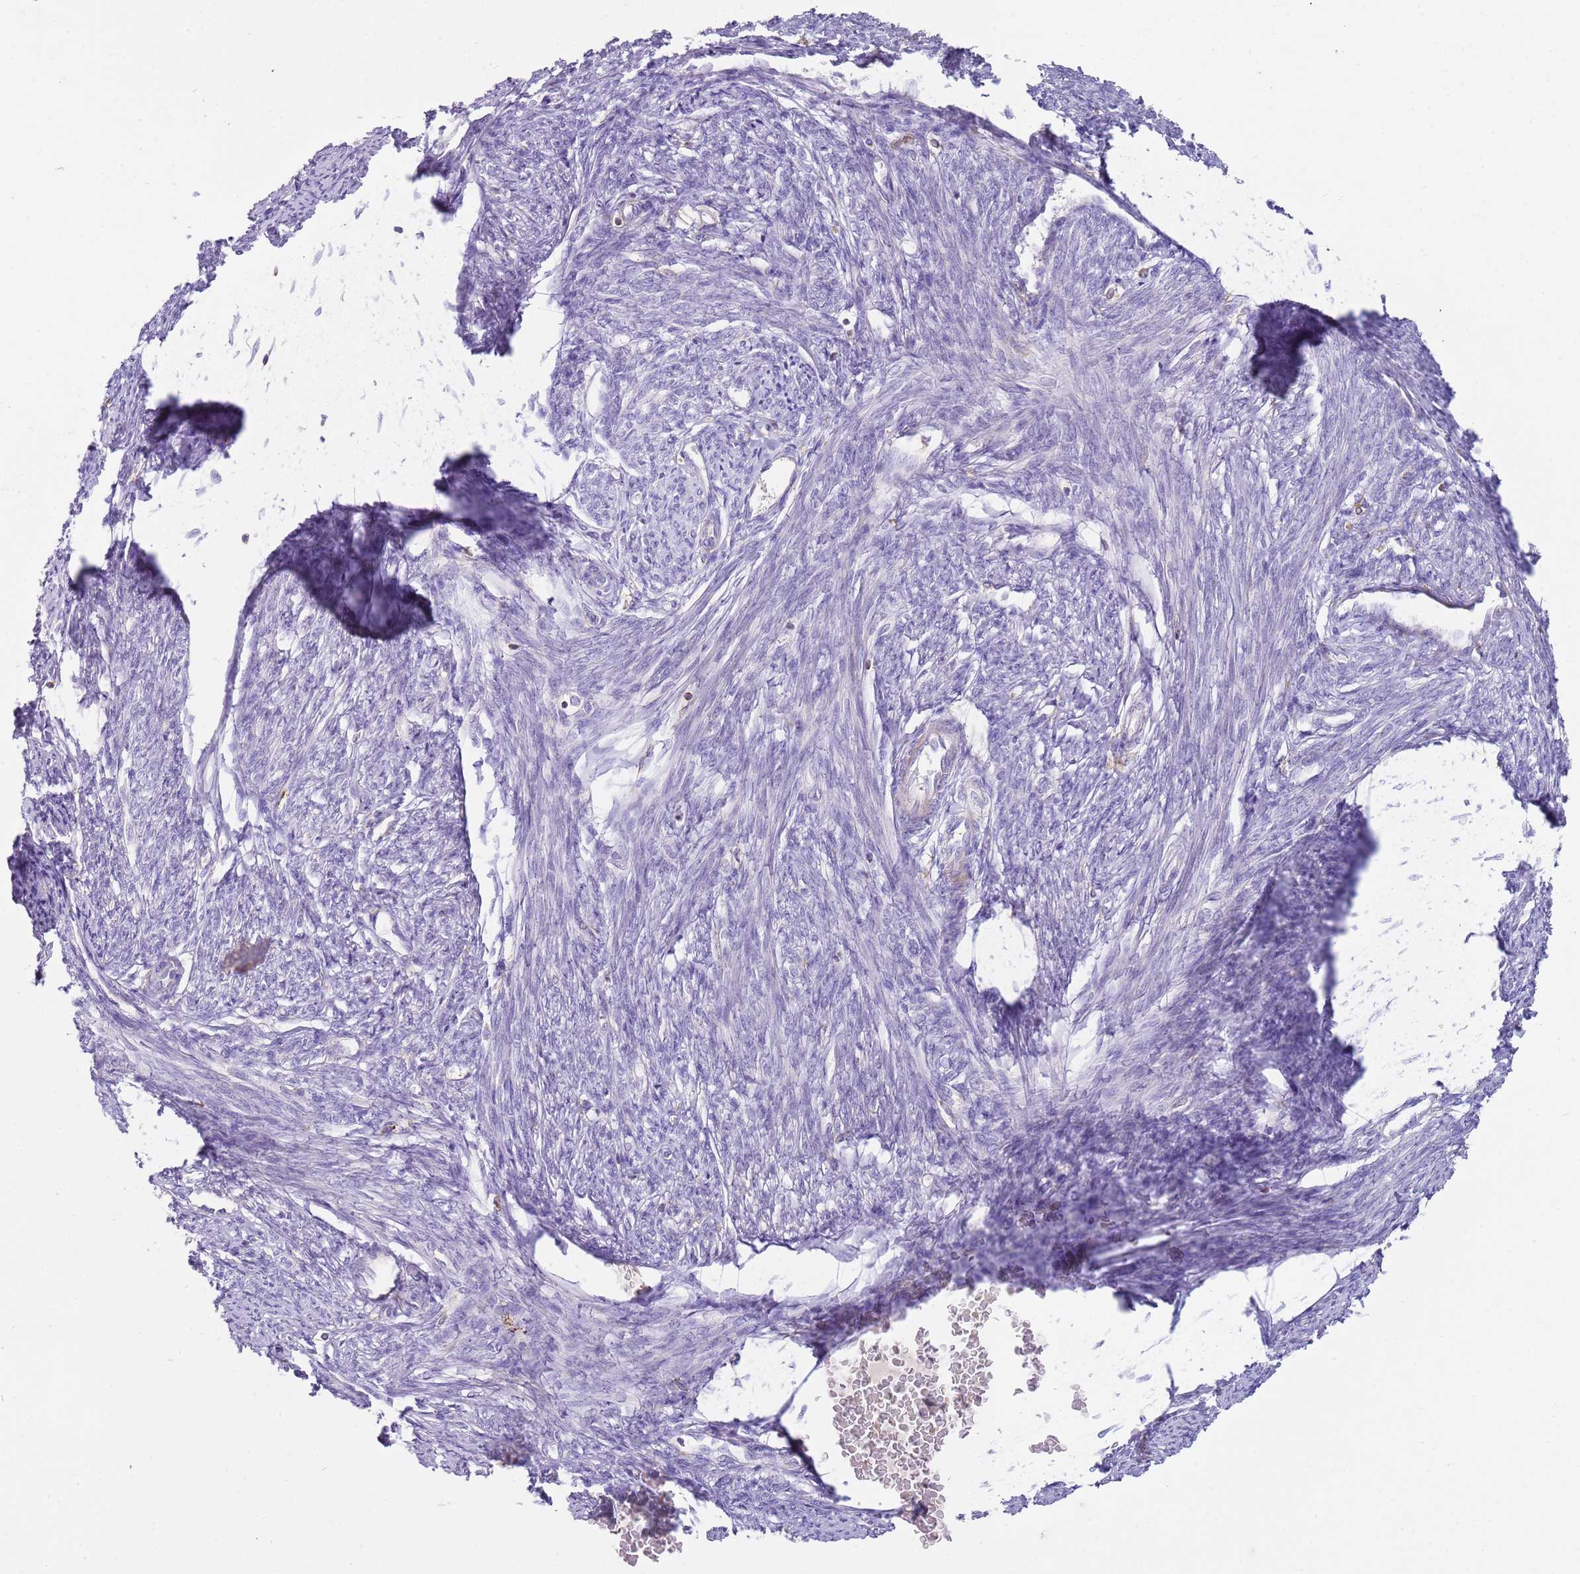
{"staining": {"intensity": "weak", "quantity": "<25%", "location": "cytoplasmic/membranous"}, "tissue": "smooth muscle", "cell_type": "Smooth muscle cells", "image_type": "normal", "snomed": [{"axis": "morphology", "description": "Normal tissue, NOS"}, {"axis": "topography", "description": "Smooth muscle"}, {"axis": "topography", "description": "Uterus"}], "caption": "Smooth muscle stained for a protein using IHC reveals no positivity smooth muscle cells.", "gene": "FPR1", "patient": {"sex": "female", "age": 59}}